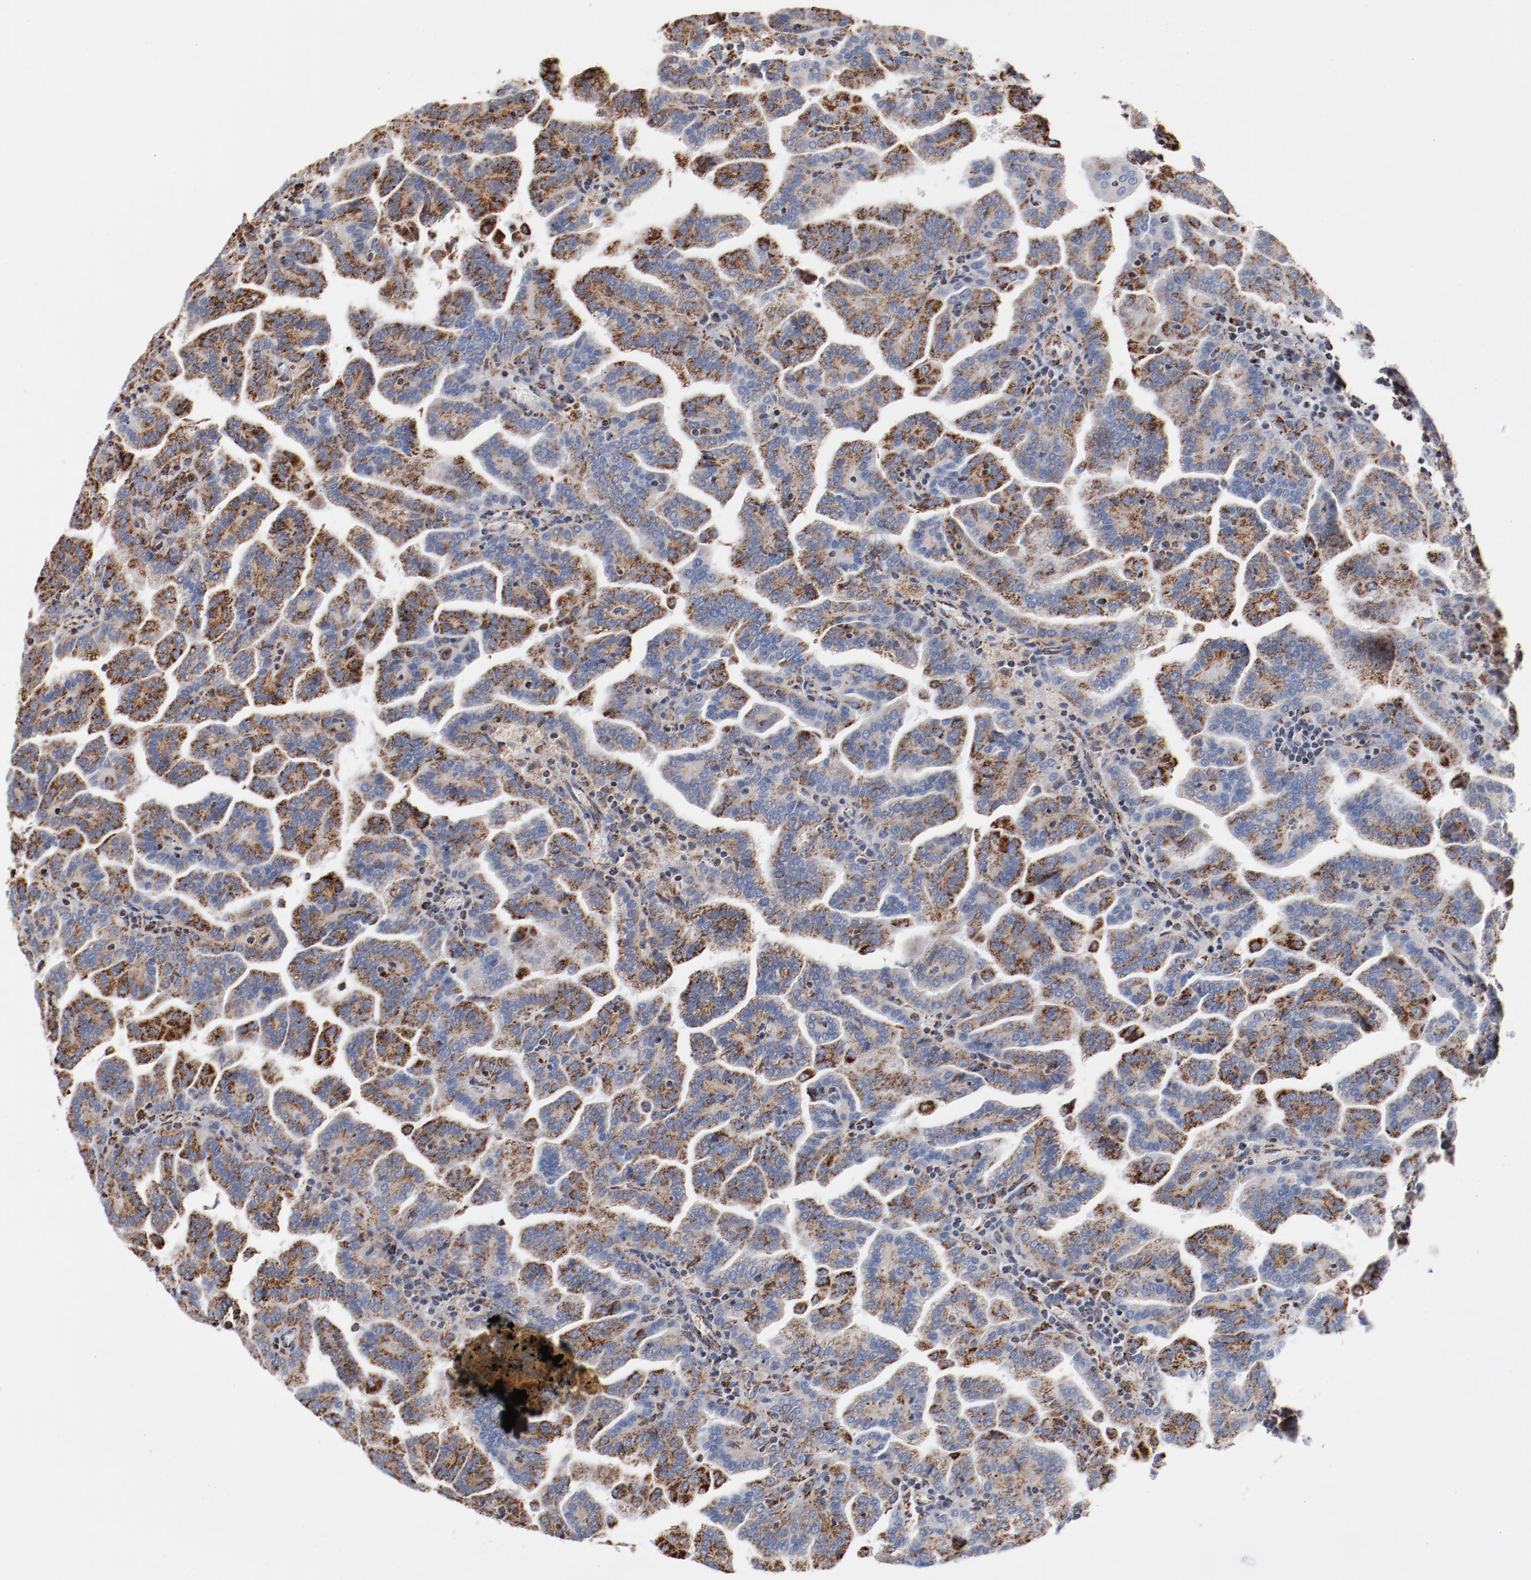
{"staining": {"intensity": "moderate", "quantity": "25%-75%", "location": "cytoplasmic/membranous"}, "tissue": "renal cancer", "cell_type": "Tumor cells", "image_type": "cancer", "snomed": [{"axis": "morphology", "description": "Adenocarcinoma, NOS"}, {"axis": "topography", "description": "Kidney"}], "caption": "This micrograph shows immunohistochemistry (IHC) staining of renal cancer (adenocarcinoma), with medium moderate cytoplasmic/membranous expression in approximately 25%-75% of tumor cells.", "gene": "NDUFS4", "patient": {"sex": "male", "age": 61}}